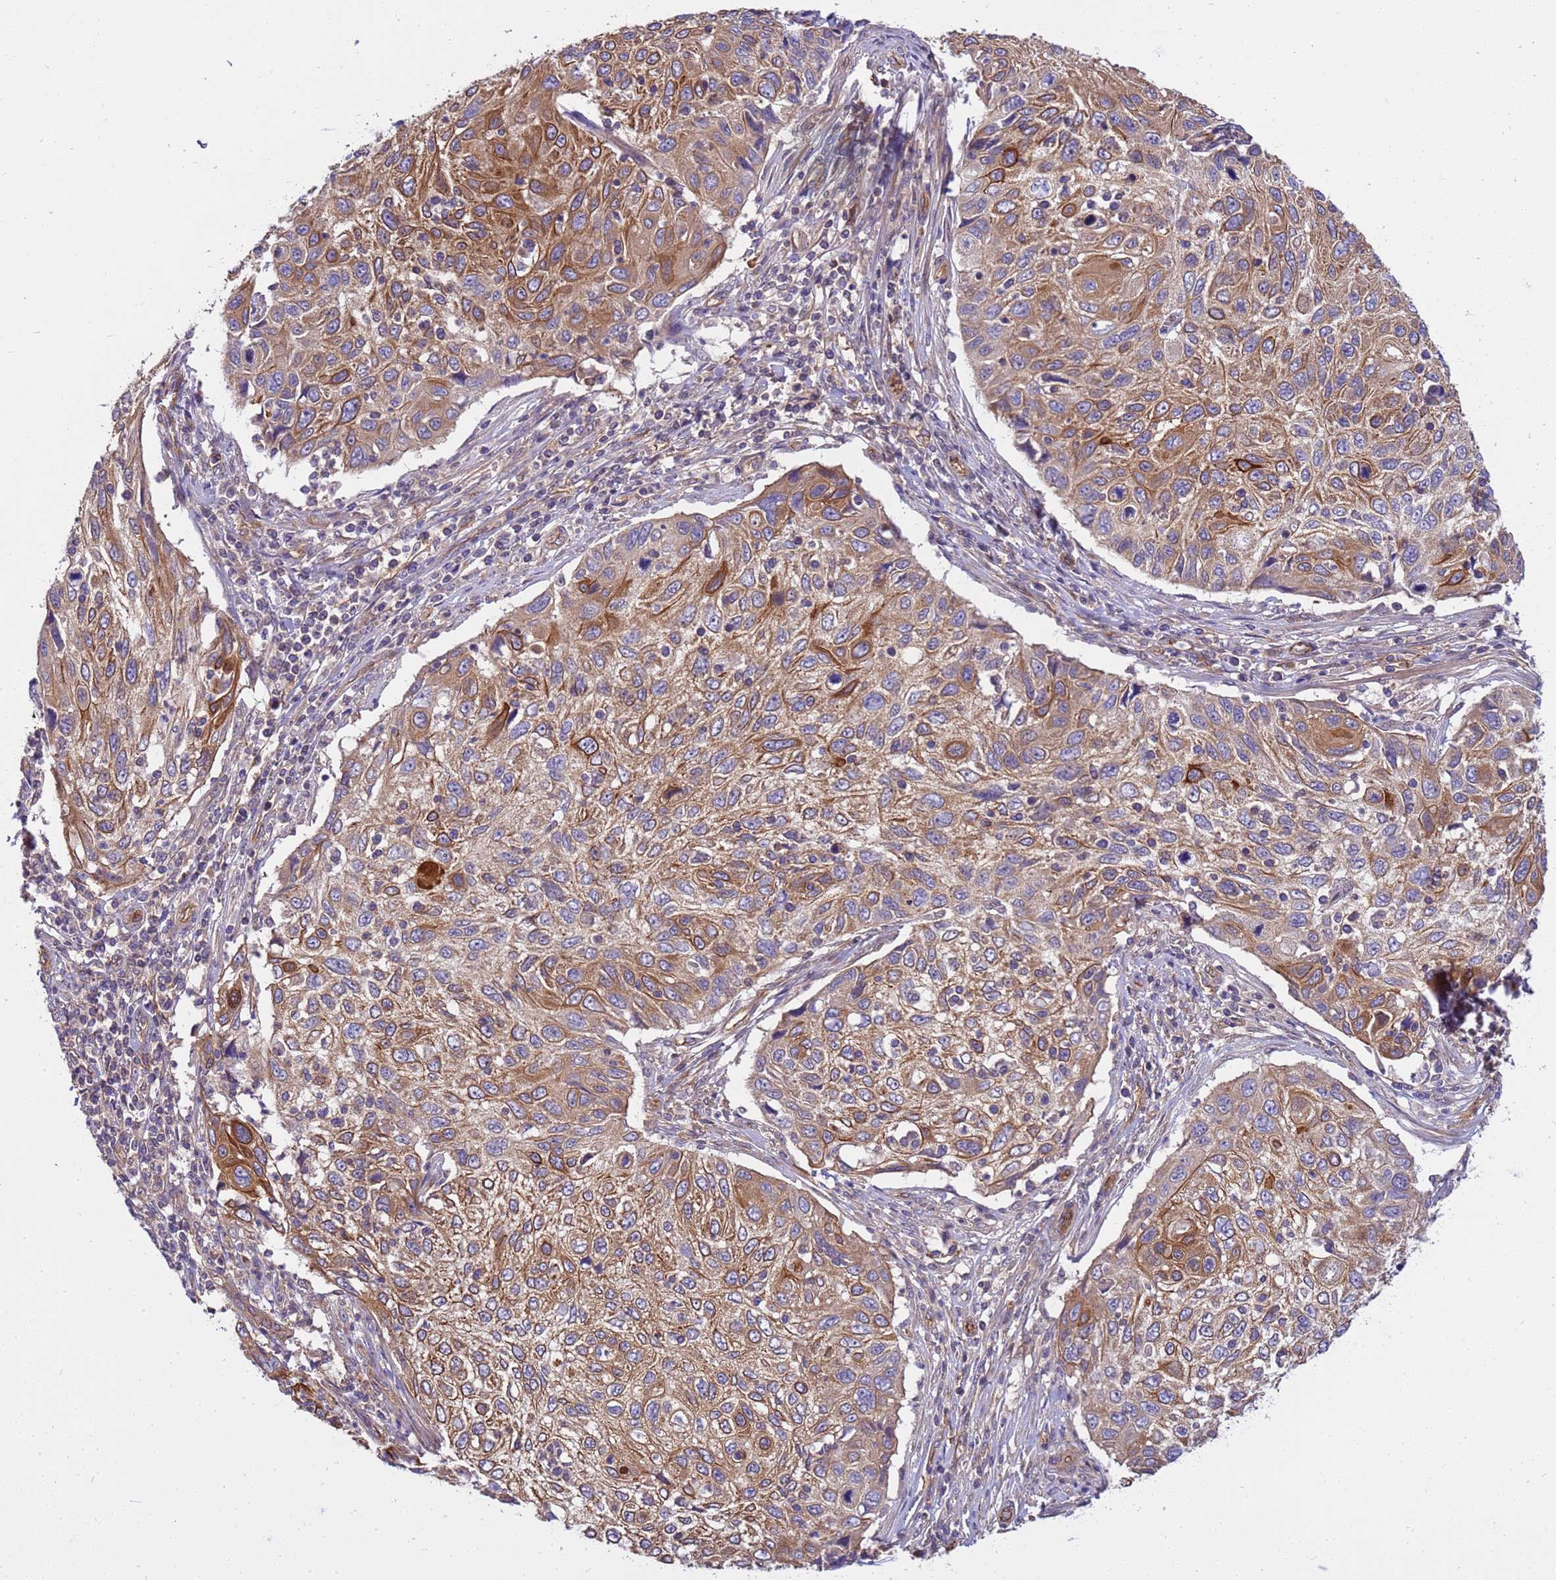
{"staining": {"intensity": "strong", "quantity": ">75%", "location": "cytoplasmic/membranous"}, "tissue": "cervical cancer", "cell_type": "Tumor cells", "image_type": "cancer", "snomed": [{"axis": "morphology", "description": "Squamous cell carcinoma, NOS"}, {"axis": "topography", "description": "Cervix"}], "caption": "This is a histology image of IHC staining of cervical squamous cell carcinoma, which shows strong positivity in the cytoplasmic/membranous of tumor cells.", "gene": "SMCO3", "patient": {"sex": "female", "age": 70}}